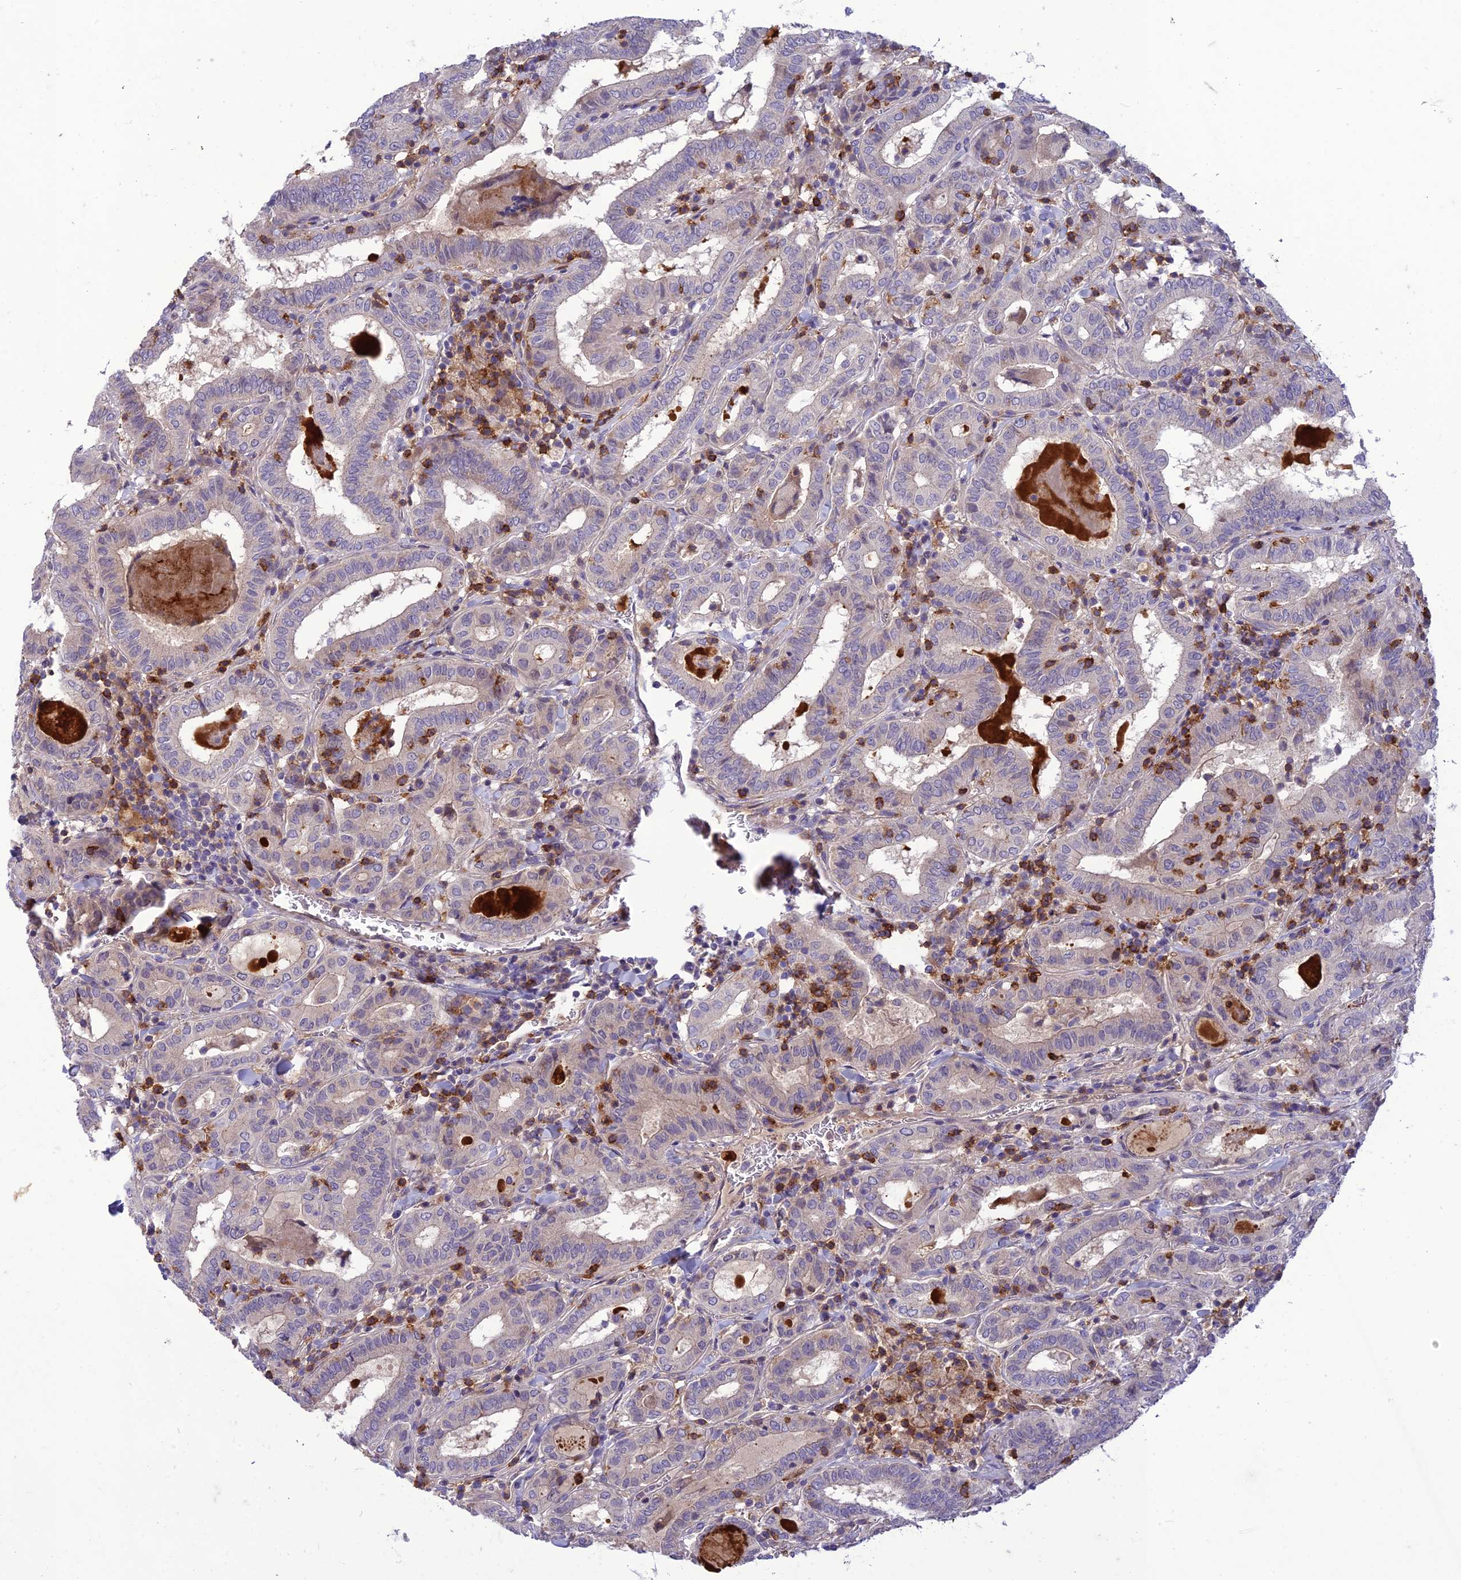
{"staining": {"intensity": "negative", "quantity": "none", "location": "none"}, "tissue": "thyroid cancer", "cell_type": "Tumor cells", "image_type": "cancer", "snomed": [{"axis": "morphology", "description": "Papillary adenocarcinoma, NOS"}, {"axis": "topography", "description": "Thyroid gland"}], "caption": "An IHC histopathology image of thyroid papillary adenocarcinoma is shown. There is no staining in tumor cells of thyroid papillary adenocarcinoma.", "gene": "ITGAE", "patient": {"sex": "female", "age": 72}}